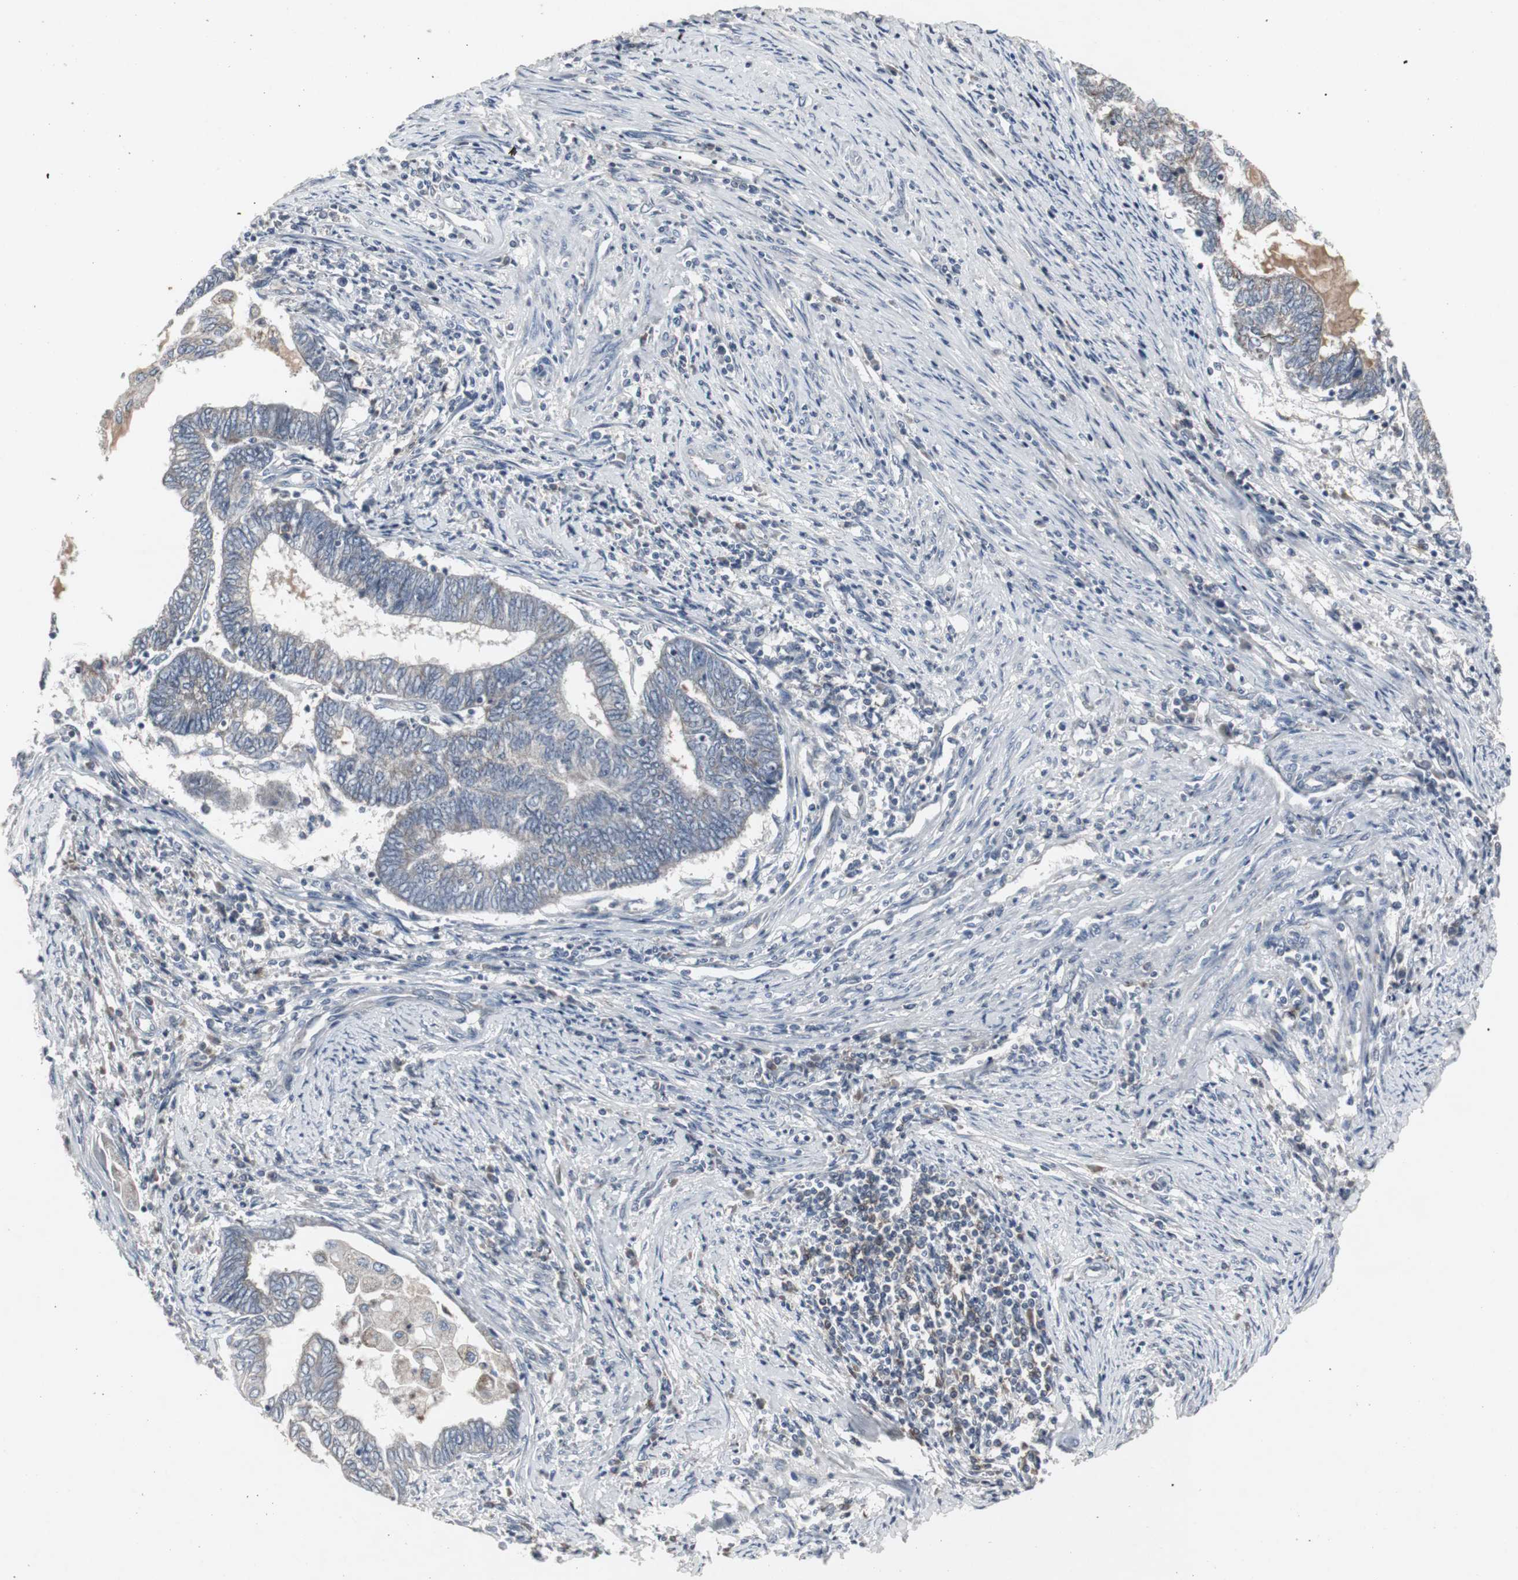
{"staining": {"intensity": "weak", "quantity": "25%-75%", "location": "cytoplasmic/membranous"}, "tissue": "endometrial cancer", "cell_type": "Tumor cells", "image_type": "cancer", "snomed": [{"axis": "morphology", "description": "Adenocarcinoma, NOS"}, {"axis": "topography", "description": "Uterus"}, {"axis": "topography", "description": "Endometrium"}], "caption": "Weak cytoplasmic/membranous protein staining is seen in approximately 25%-75% of tumor cells in endometrial cancer (adenocarcinoma).", "gene": "ACAA1", "patient": {"sex": "female", "age": 70}}